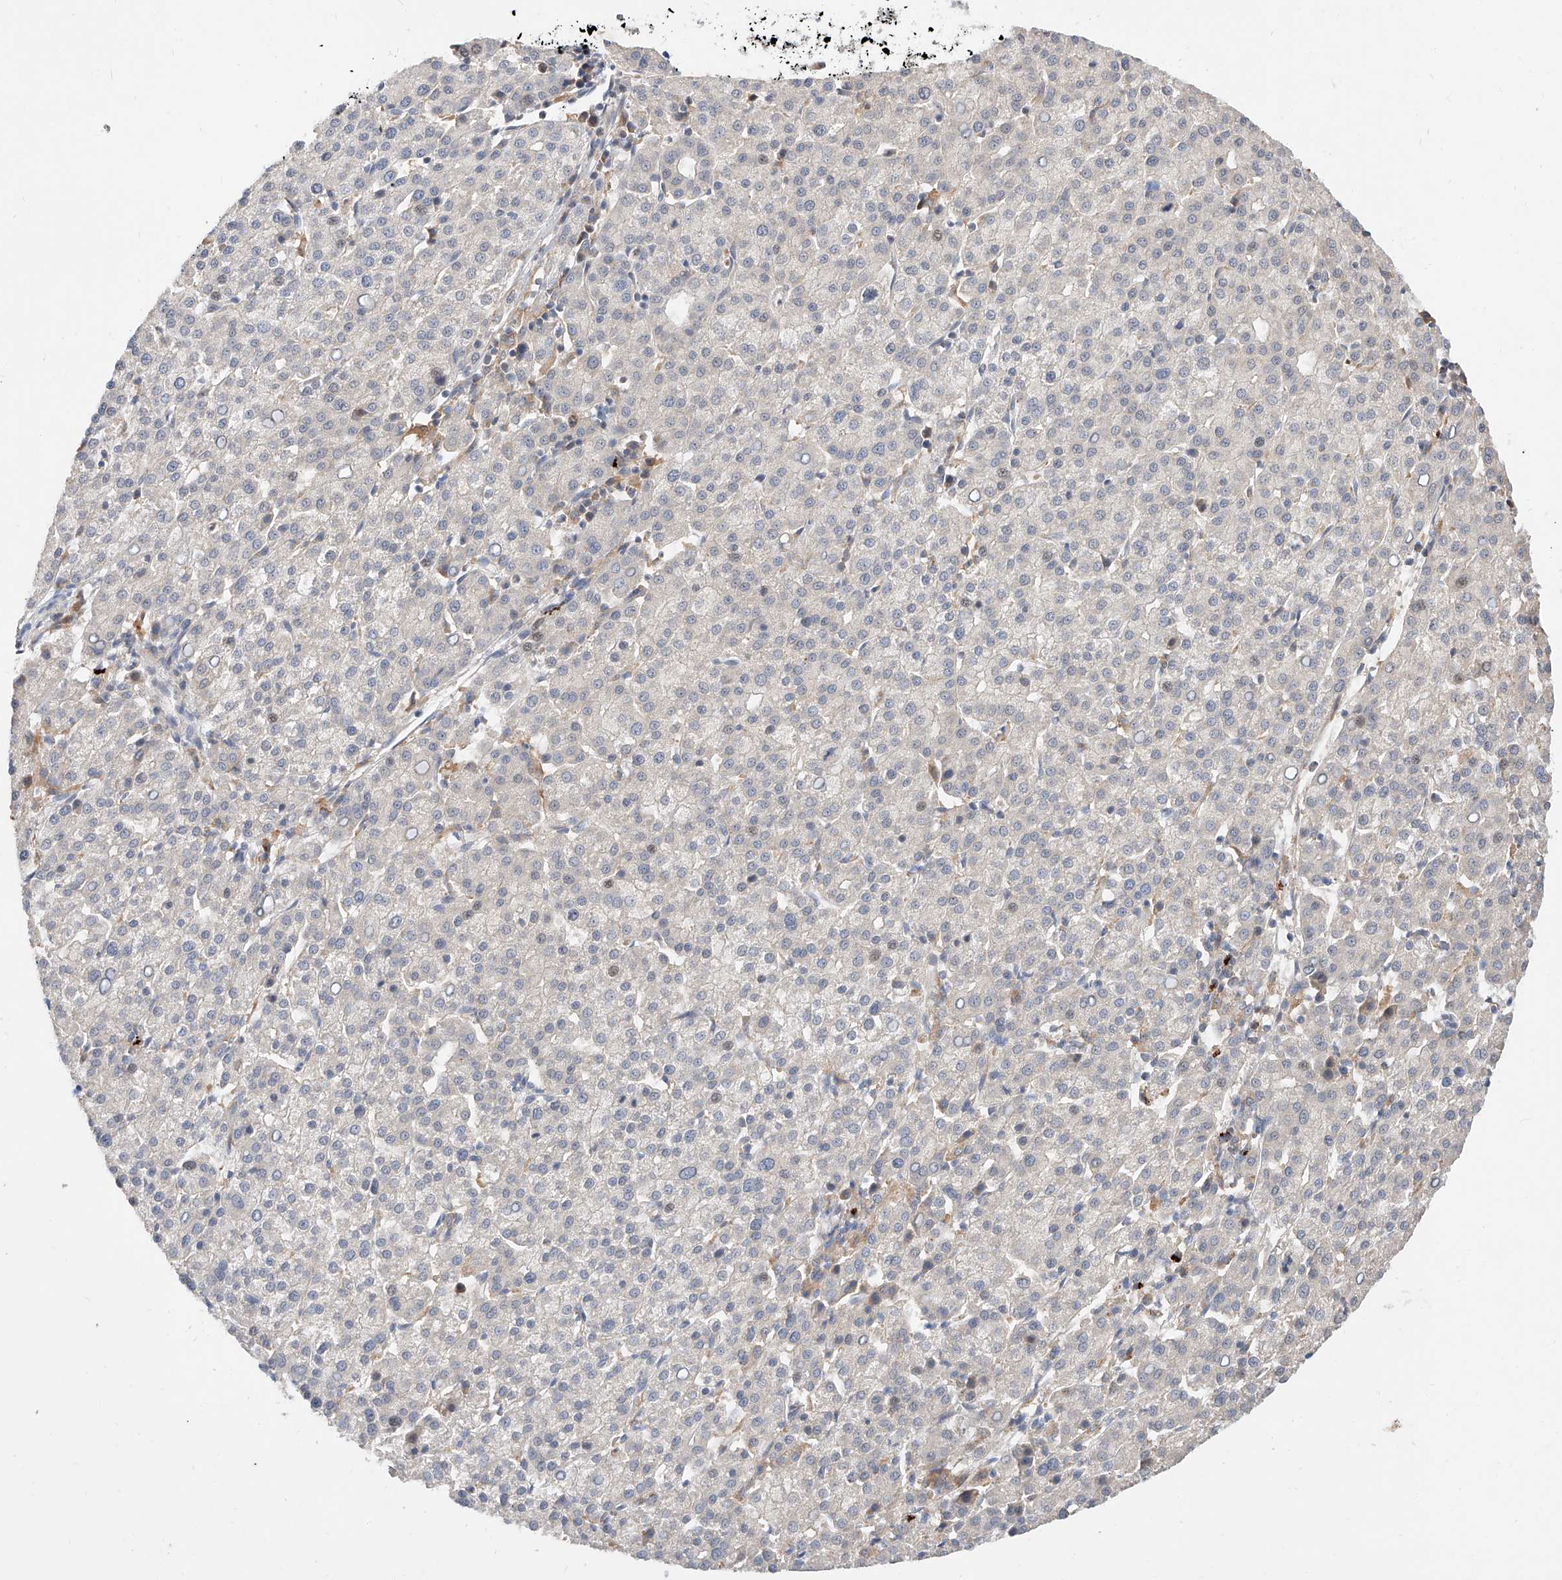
{"staining": {"intensity": "negative", "quantity": "none", "location": "none"}, "tissue": "liver cancer", "cell_type": "Tumor cells", "image_type": "cancer", "snomed": [{"axis": "morphology", "description": "Carcinoma, Hepatocellular, NOS"}, {"axis": "topography", "description": "Liver"}], "caption": "Histopathology image shows no significant protein expression in tumor cells of hepatocellular carcinoma (liver).", "gene": "DIRAS3", "patient": {"sex": "female", "age": 58}}